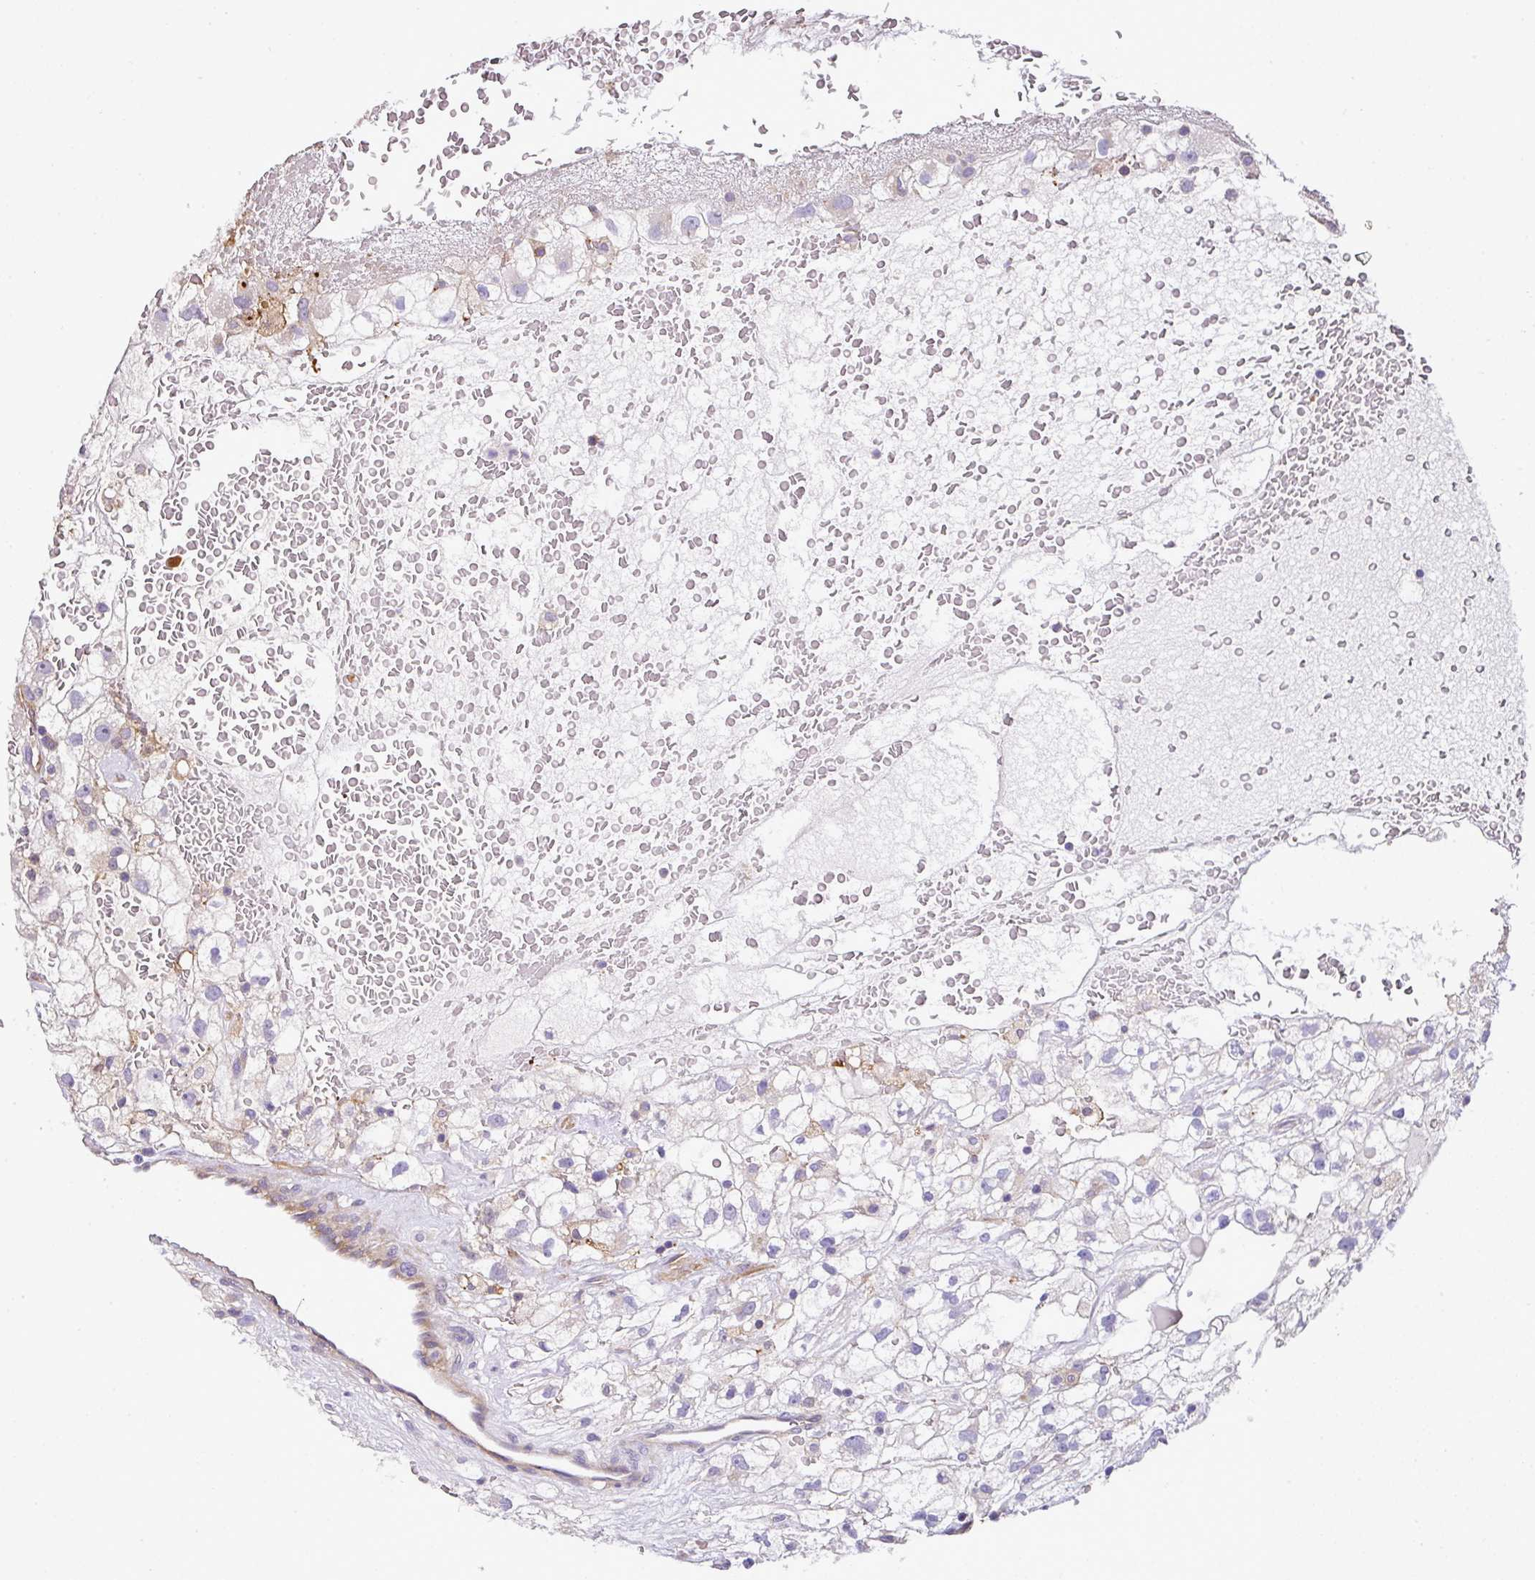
{"staining": {"intensity": "negative", "quantity": "none", "location": "none"}, "tissue": "renal cancer", "cell_type": "Tumor cells", "image_type": "cancer", "snomed": [{"axis": "morphology", "description": "Adenocarcinoma, NOS"}, {"axis": "topography", "description": "Kidney"}], "caption": "An image of human renal adenocarcinoma is negative for staining in tumor cells.", "gene": "CASS4", "patient": {"sex": "male", "age": 59}}